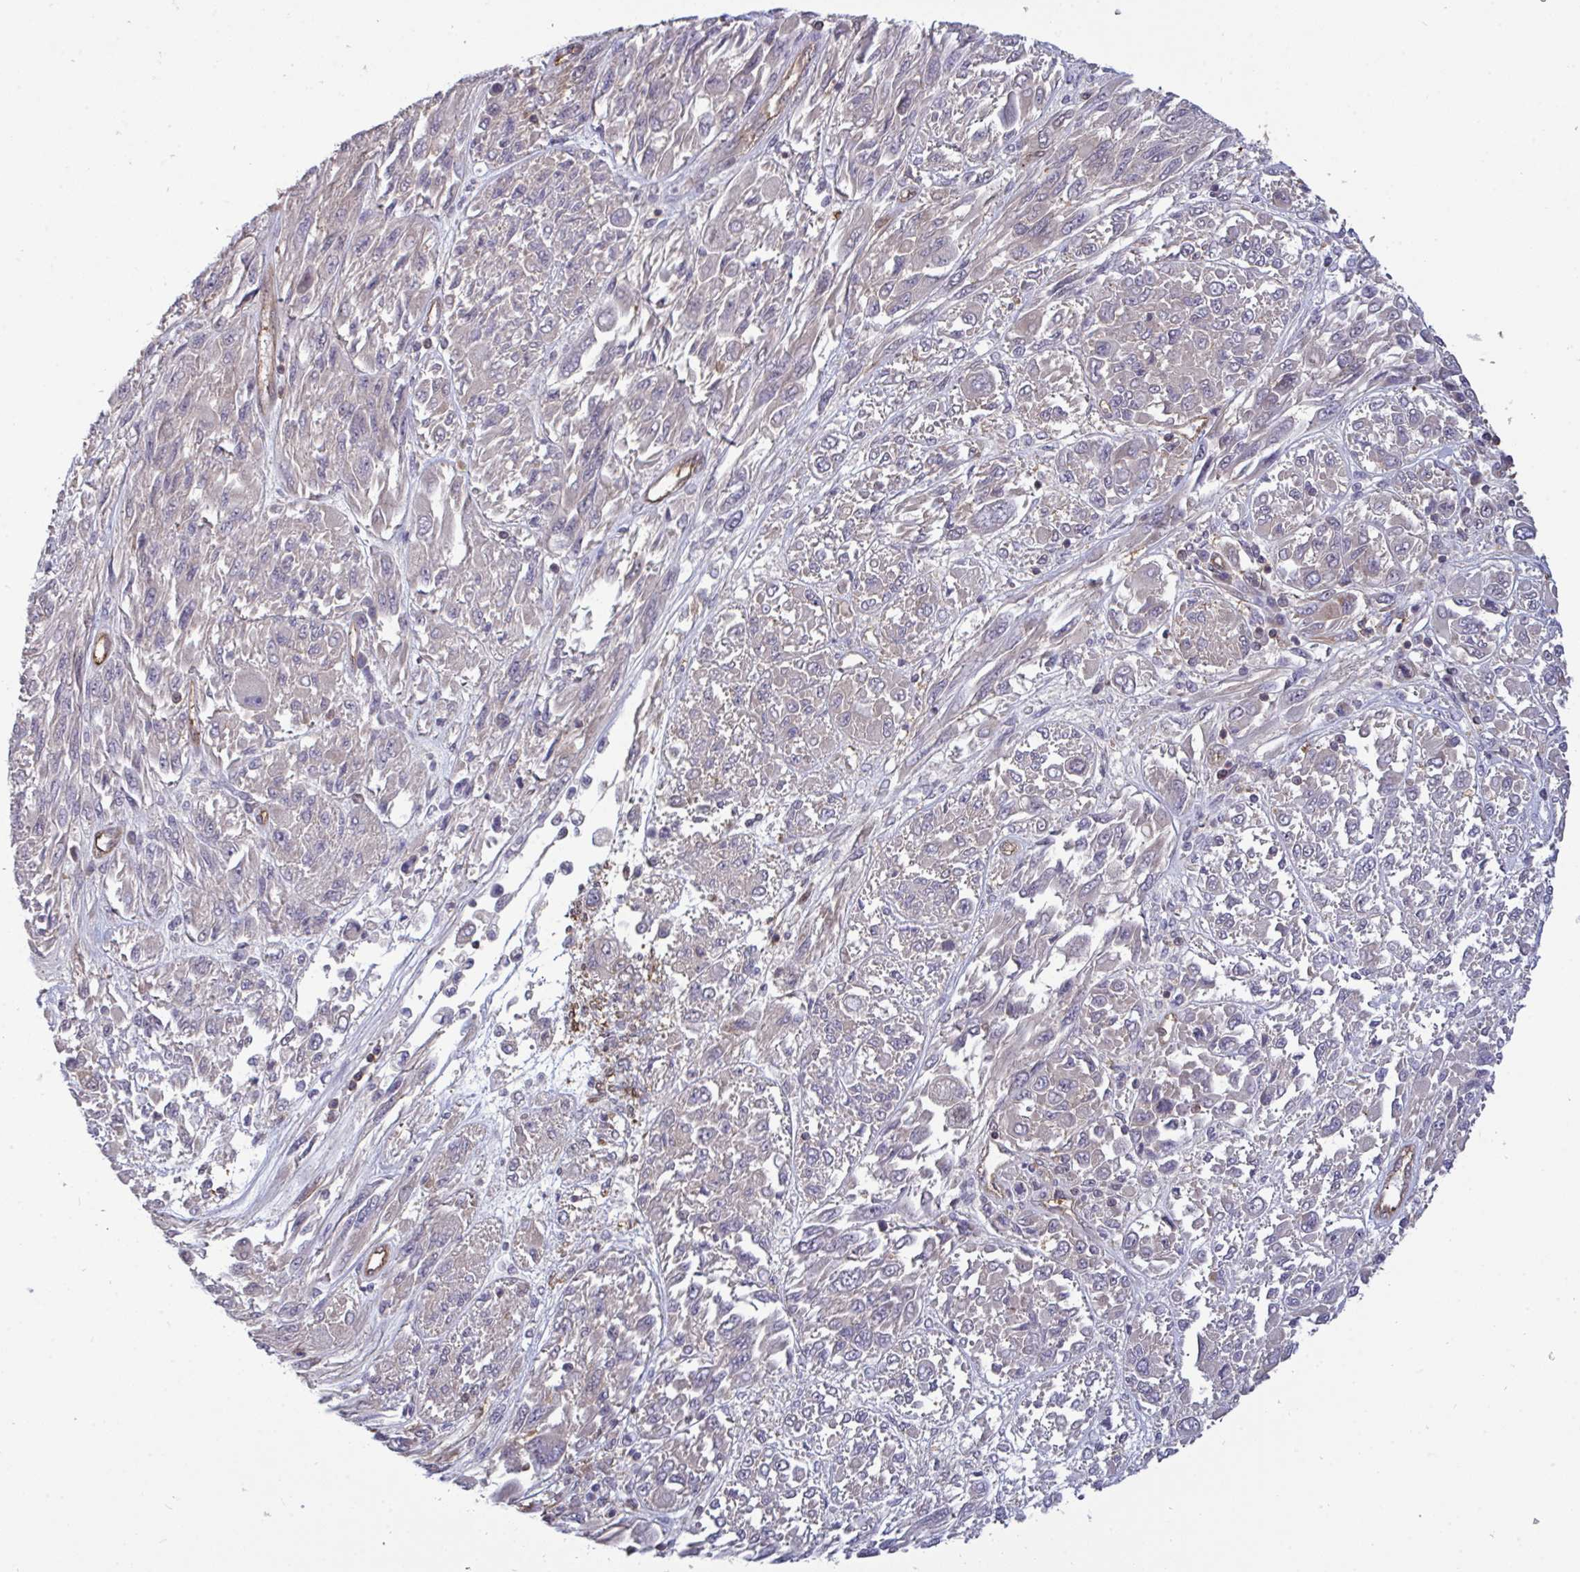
{"staining": {"intensity": "weak", "quantity": "<25%", "location": "cytoplasmic/membranous"}, "tissue": "melanoma", "cell_type": "Tumor cells", "image_type": "cancer", "snomed": [{"axis": "morphology", "description": "Malignant melanoma, NOS"}, {"axis": "topography", "description": "Skin"}], "caption": "Malignant melanoma was stained to show a protein in brown. There is no significant expression in tumor cells. (DAB immunohistochemistry visualized using brightfield microscopy, high magnification).", "gene": "ISCU", "patient": {"sex": "female", "age": 91}}